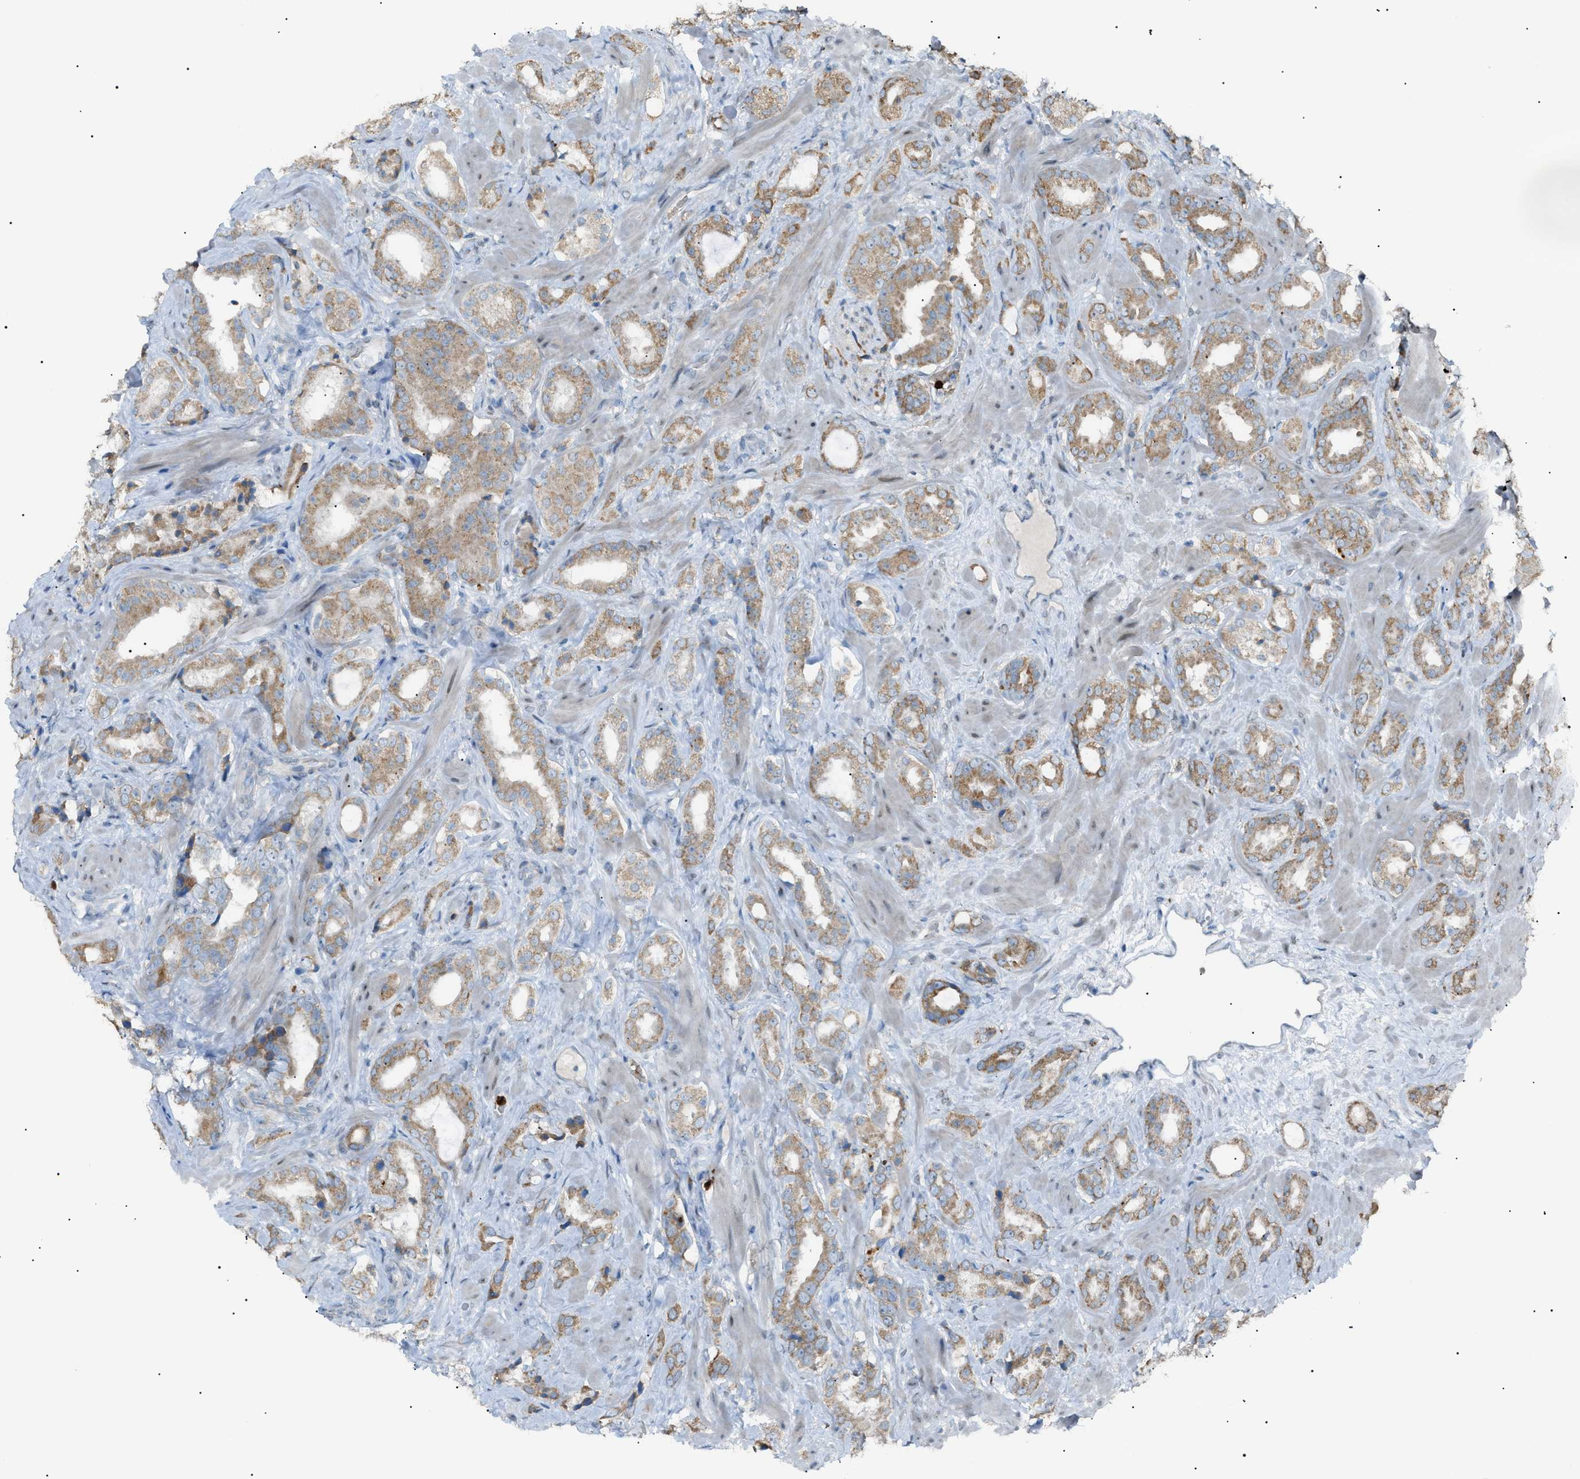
{"staining": {"intensity": "weak", "quantity": ">75%", "location": "cytoplasmic/membranous"}, "tissue": "prostate cancer", "cell_type": "Tumor cells", "image_type": "cancer", "snomed": [{"axis": "morphology", "description": "Adenocarcinoma, High grade"}, {"axis": "topography", "description": "Prostate"}], "caption": "Immunohistochemistry (DAB (3,3'-diaminobenzidine)) staining of prostate high-grade adenocarcinoma displays weak cytoplasmic/membranous protein expression in about >75% of tumor cells. (DAB (3,3'-diaminobenzidine) IHC, brown staining for protein, blue staining for nuclei).", "gene": "ZNF516", "patient": {"sex": "male", "age": 64}}